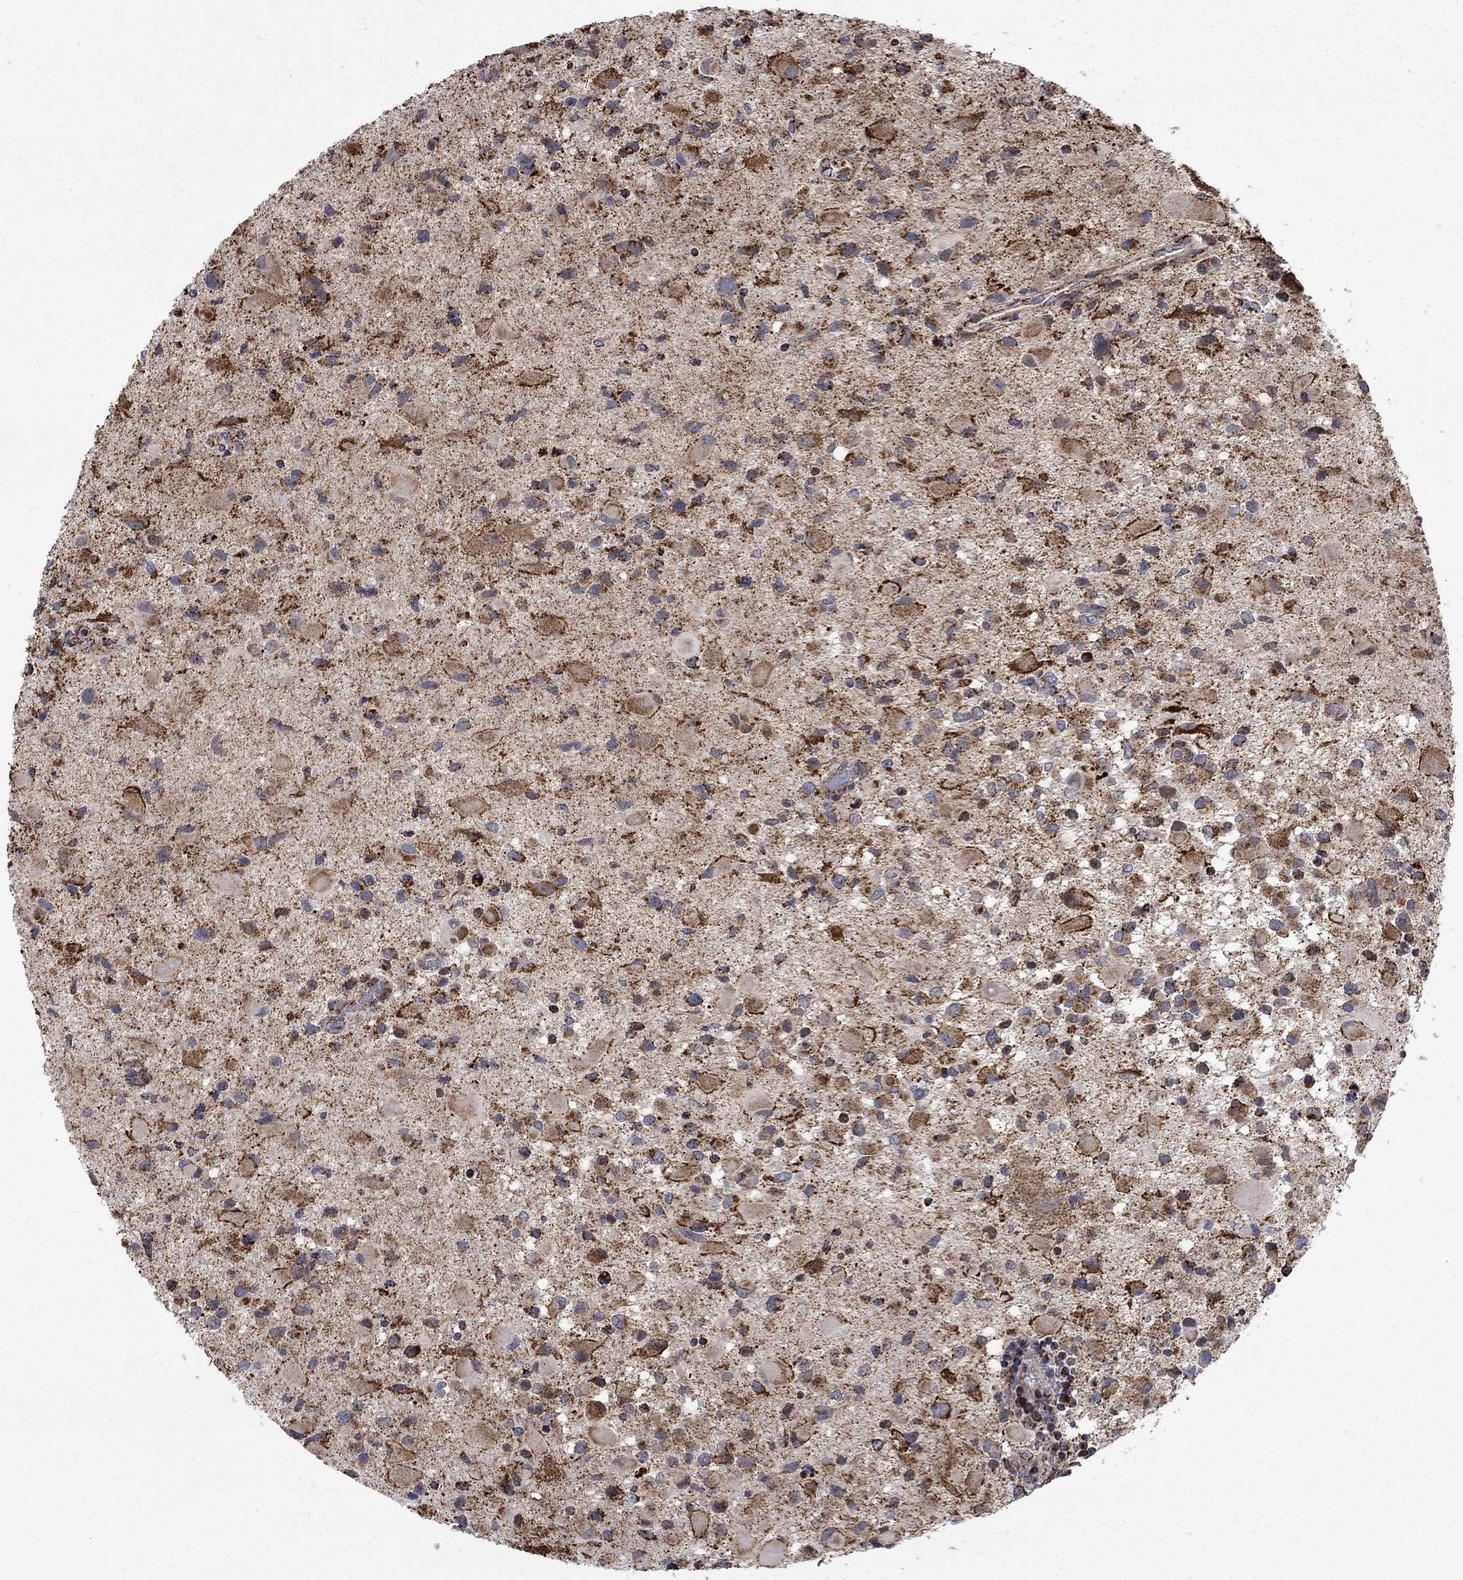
{"staining": {"intensity": "strong", "quantity": "25%-75%", "location": "cytoplasmic/membranous"}, "tissue": "glioma", "cell_type": "Tumor cells", "image_type": "cancer", "snomed": [{"axis": "morphology", "description": "Glioma, malignant, Low grade"}, {"axis": "topography", "description": "Brain"}], "caption": "The histopathology image reveals a brown stain indicating the presence of a protein in the cytoplasmic/membranous of tumor cells in glioma.", "gene": "MOAP1", "patient": {"sex": "female", "age": 32}}